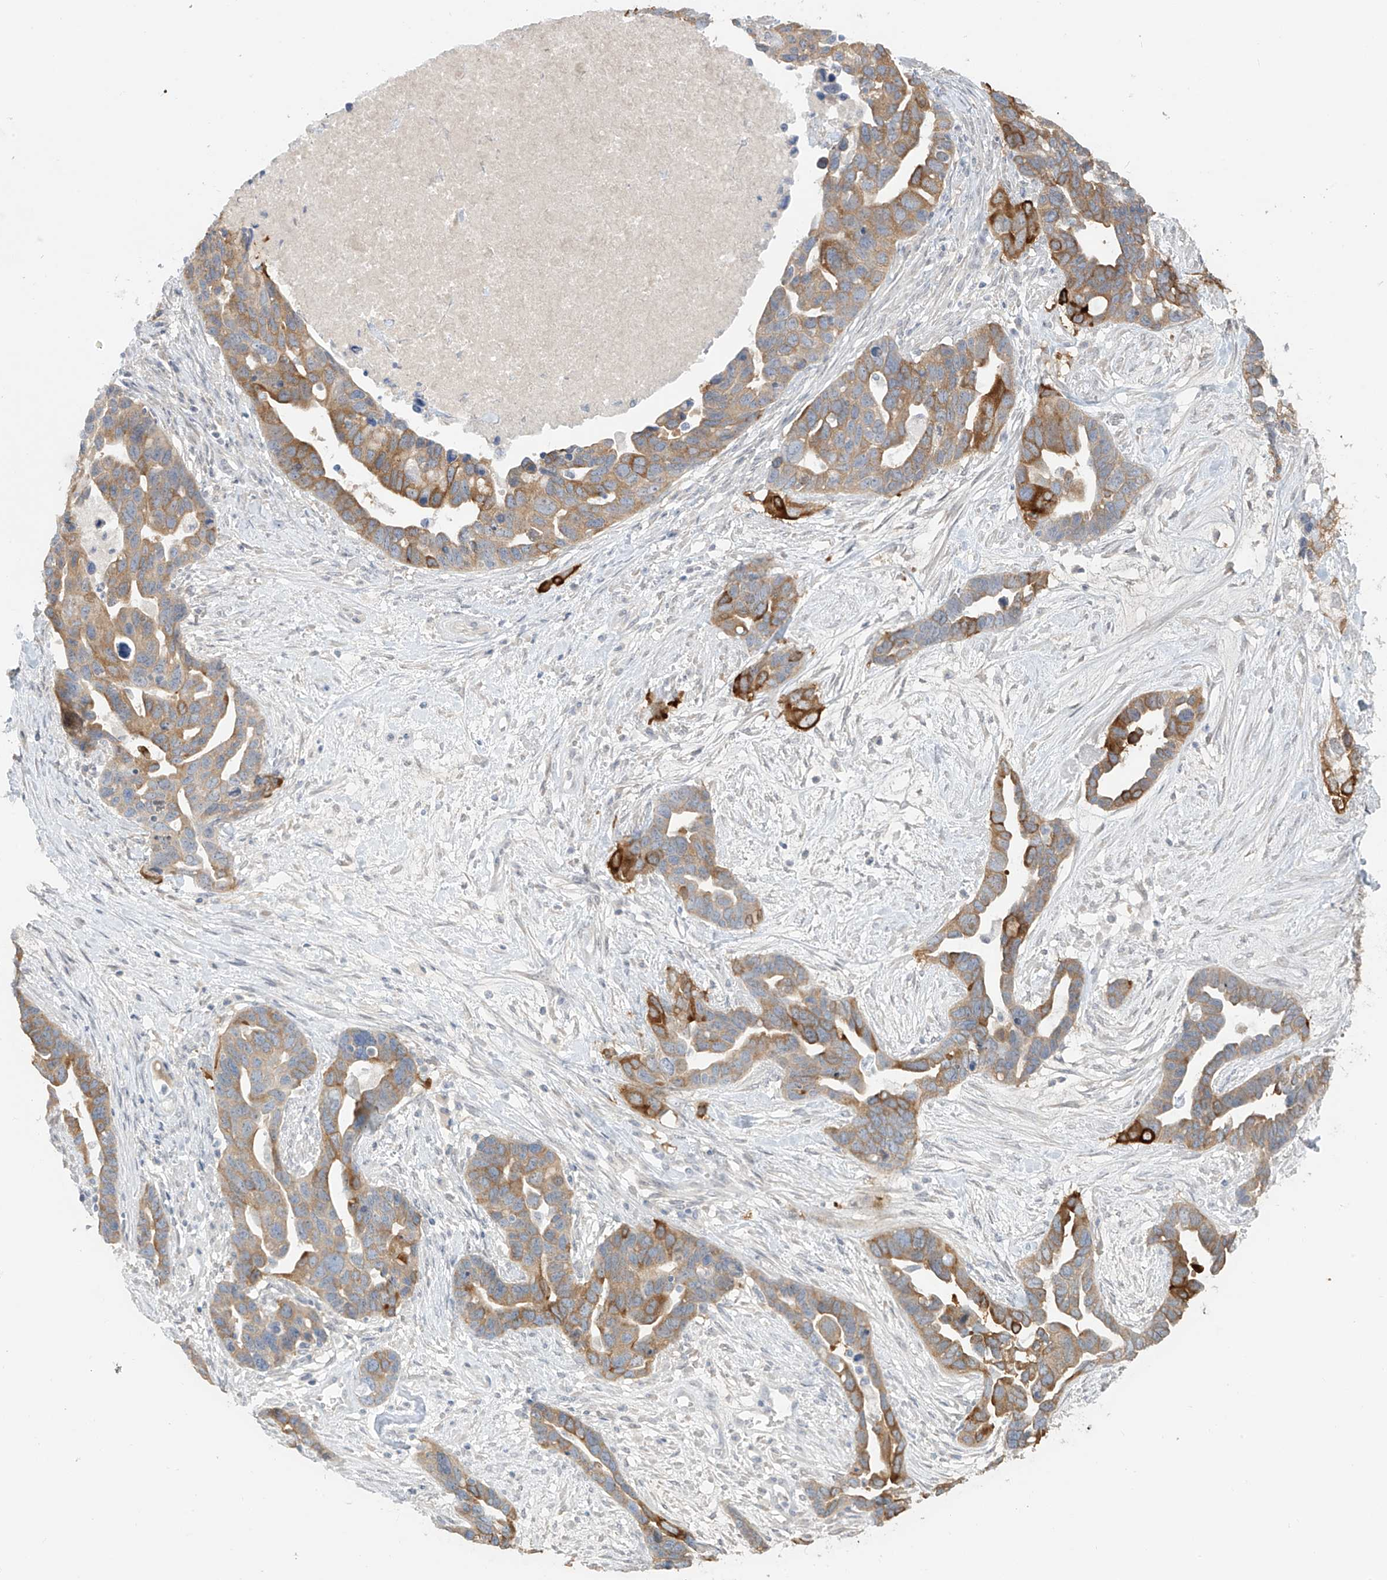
{"staining": {"intensity": "strong", "quantity": "25%-75%", "location": "cytoplasmic/membranous"}, "tissue": "ovarian cancer", "cell_type": "Tumor cells", "image_type": "cancer", "snomed": [{"axis": "morphology", "description": "Cystadenocarcinoma, serous, NOS"}, {"axis": "topography", "description": "Ovary"}], "caption": "DAB (3,3'-diaminobenzidine) immunohistochemical staining of serous cystadenocarcinoma (ovarian) shows strong cytoplasmic/membranous protein staining in approximately 25%-75% of tumor cells. The staining was performed using DAB (3,3'-diaminobenzidine), with brown indicating positive protein expression. Nuclei are stained blue with hematoxylin.", "gene": "DCDC2", "patient": {"sex": "female", "age": 54}}